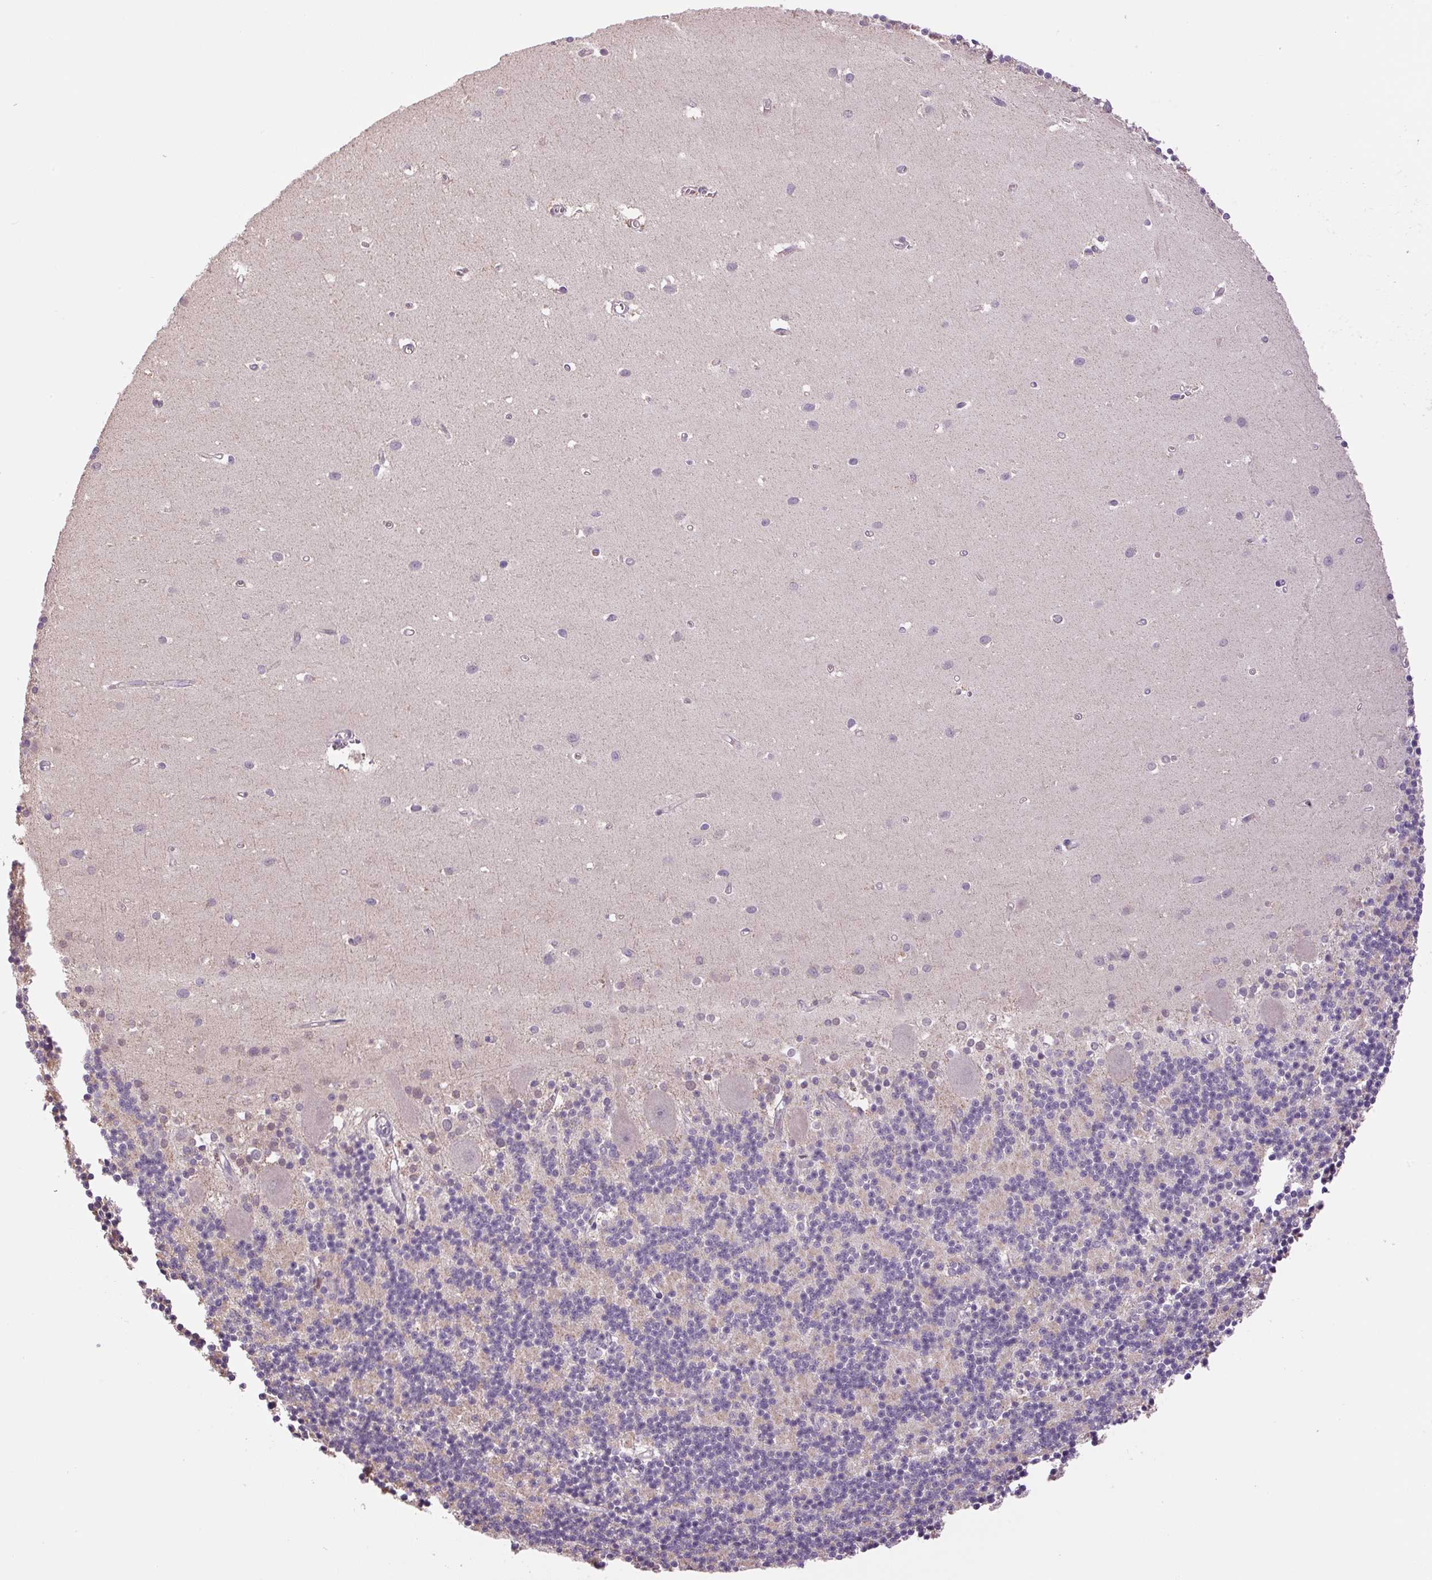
{"staining": {"intensity": "weak", "quantity": "25%-75%", "location": "cytoplasmic/membranous"}, "tissue": "cerebellum", "cell_type": "Cells in granular layer", "image_type": "normal", "snomed": [{"axis": "morphology", "description": "Normal tissue, NOS"}, {"axis": "topography", "description": "Cerebellum"}], "caption": "Cerebellum stained for a protein (brown) reveals weak cytoplasmic/membranous positive staining in approximately 25%-75% of cells in granular layer.", "gene": "SGF29", "patient": {"sex": "male", "age": 54}}